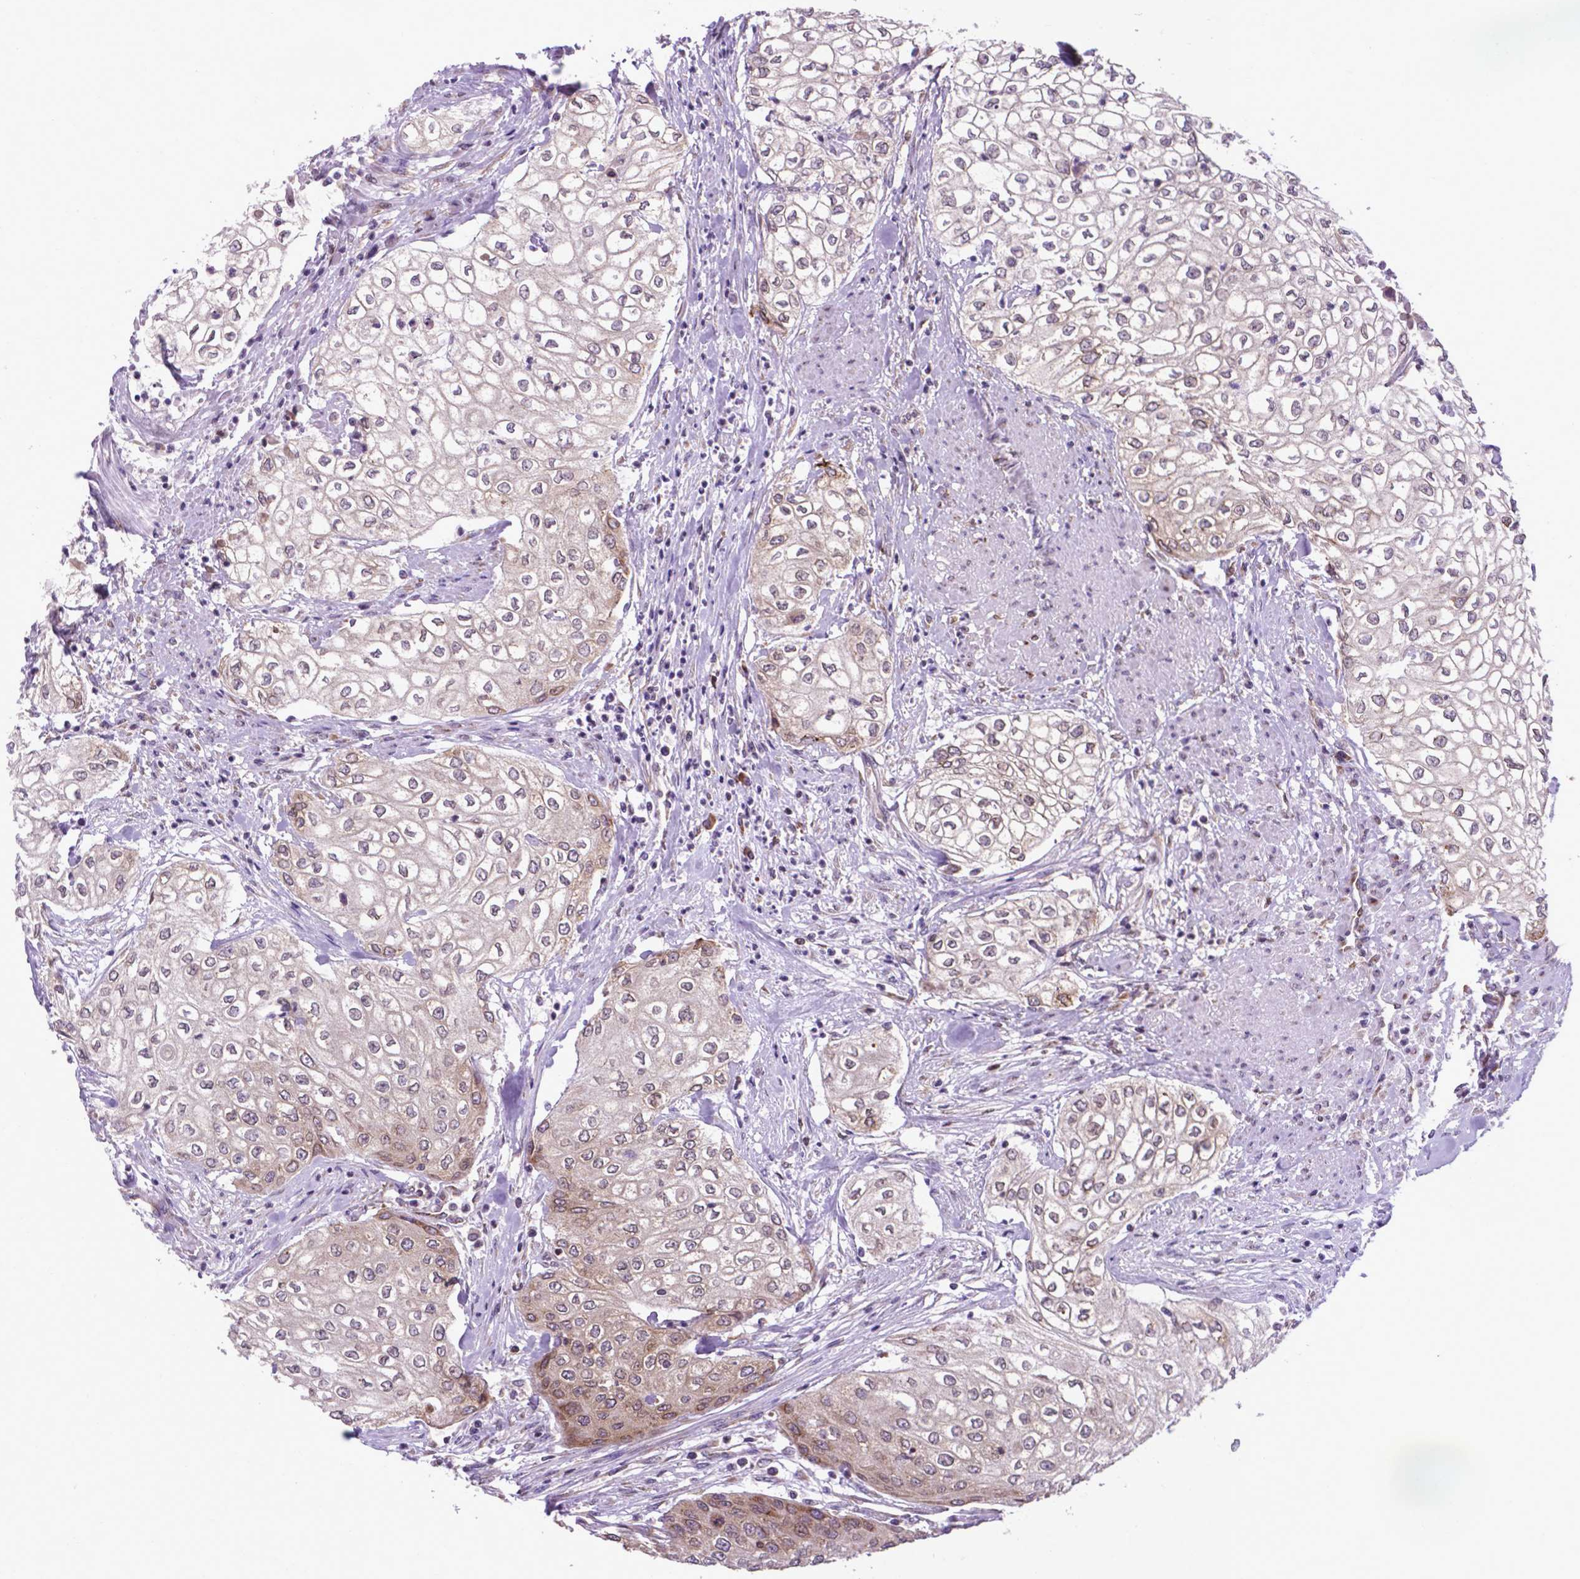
{"staining": {"intensity": "moderate", "quantity": "<25%", "location": "cytoplasmic/membranous"}, "tissue": "urothelial cancer", "cell_type": "Tumor cells", "image_type": "cancer", "snomed": [{"axis": "morphology", "description": "Urothelial carcinoma, High grade"}, {"axis": "topography", "description": "Urinary bladder"}], "caption": "Protein staining reveals moderate cytoplasmic/membranous staining in about <25% of tumor cells in urothelial cancer.", "gene": "WDR83OS", "patient": {"sex": "male", "age": 62}}